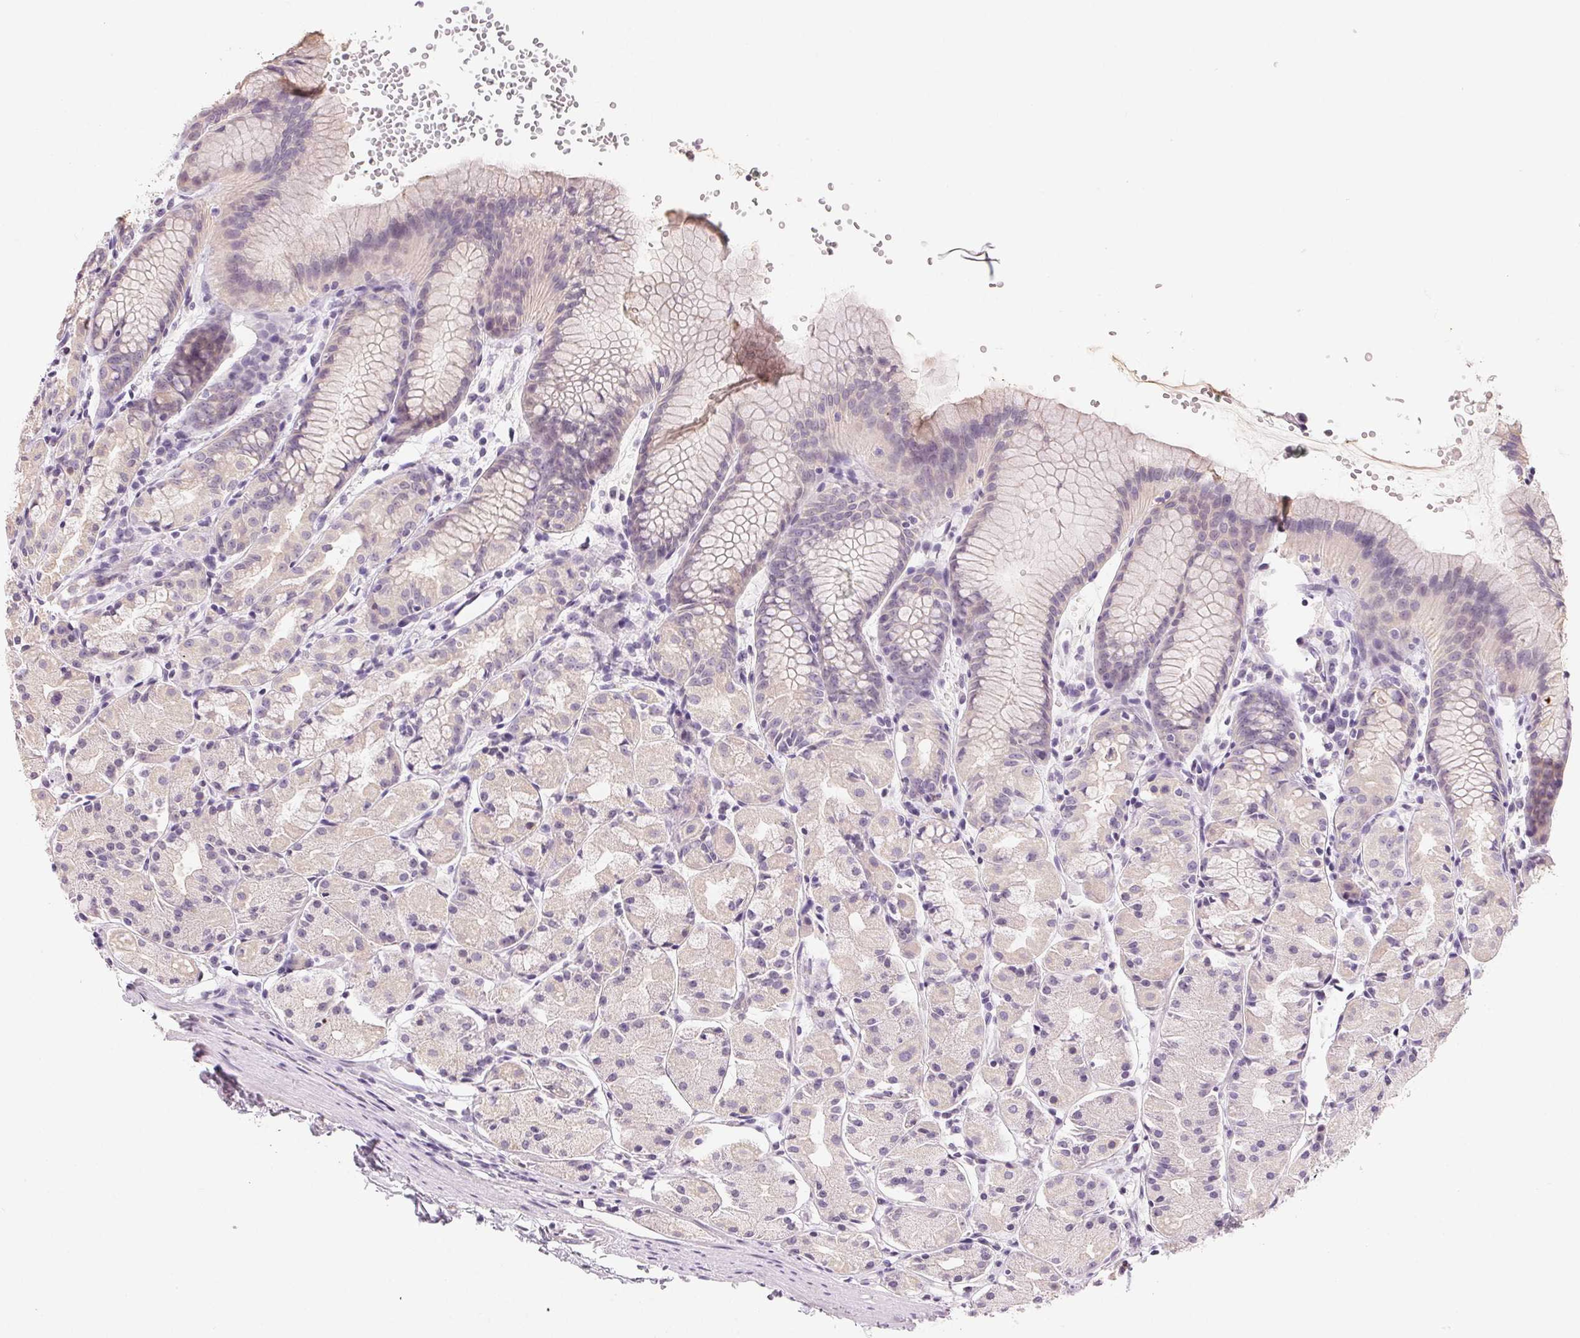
{"staining": {"intensity": "negative", "quantity": "none", "location": "none"}, "tissue": "stomach", "cell_type": "Glandular cells", "image_type": "normal", "snomed": [{"axis": "morphology", "description": "Normal tissue, NOS"}, {"axis": "topography", "description": "Stomach, upper"}], "caption": "A micrograph of stomach stained for a protein exhibits no brown staining in glandular cells. (Immunohistochemistry, brightfield microscopy, high magnification).", "gene": "SFTPD", "patient": {"sex": "male", "age": 47}}